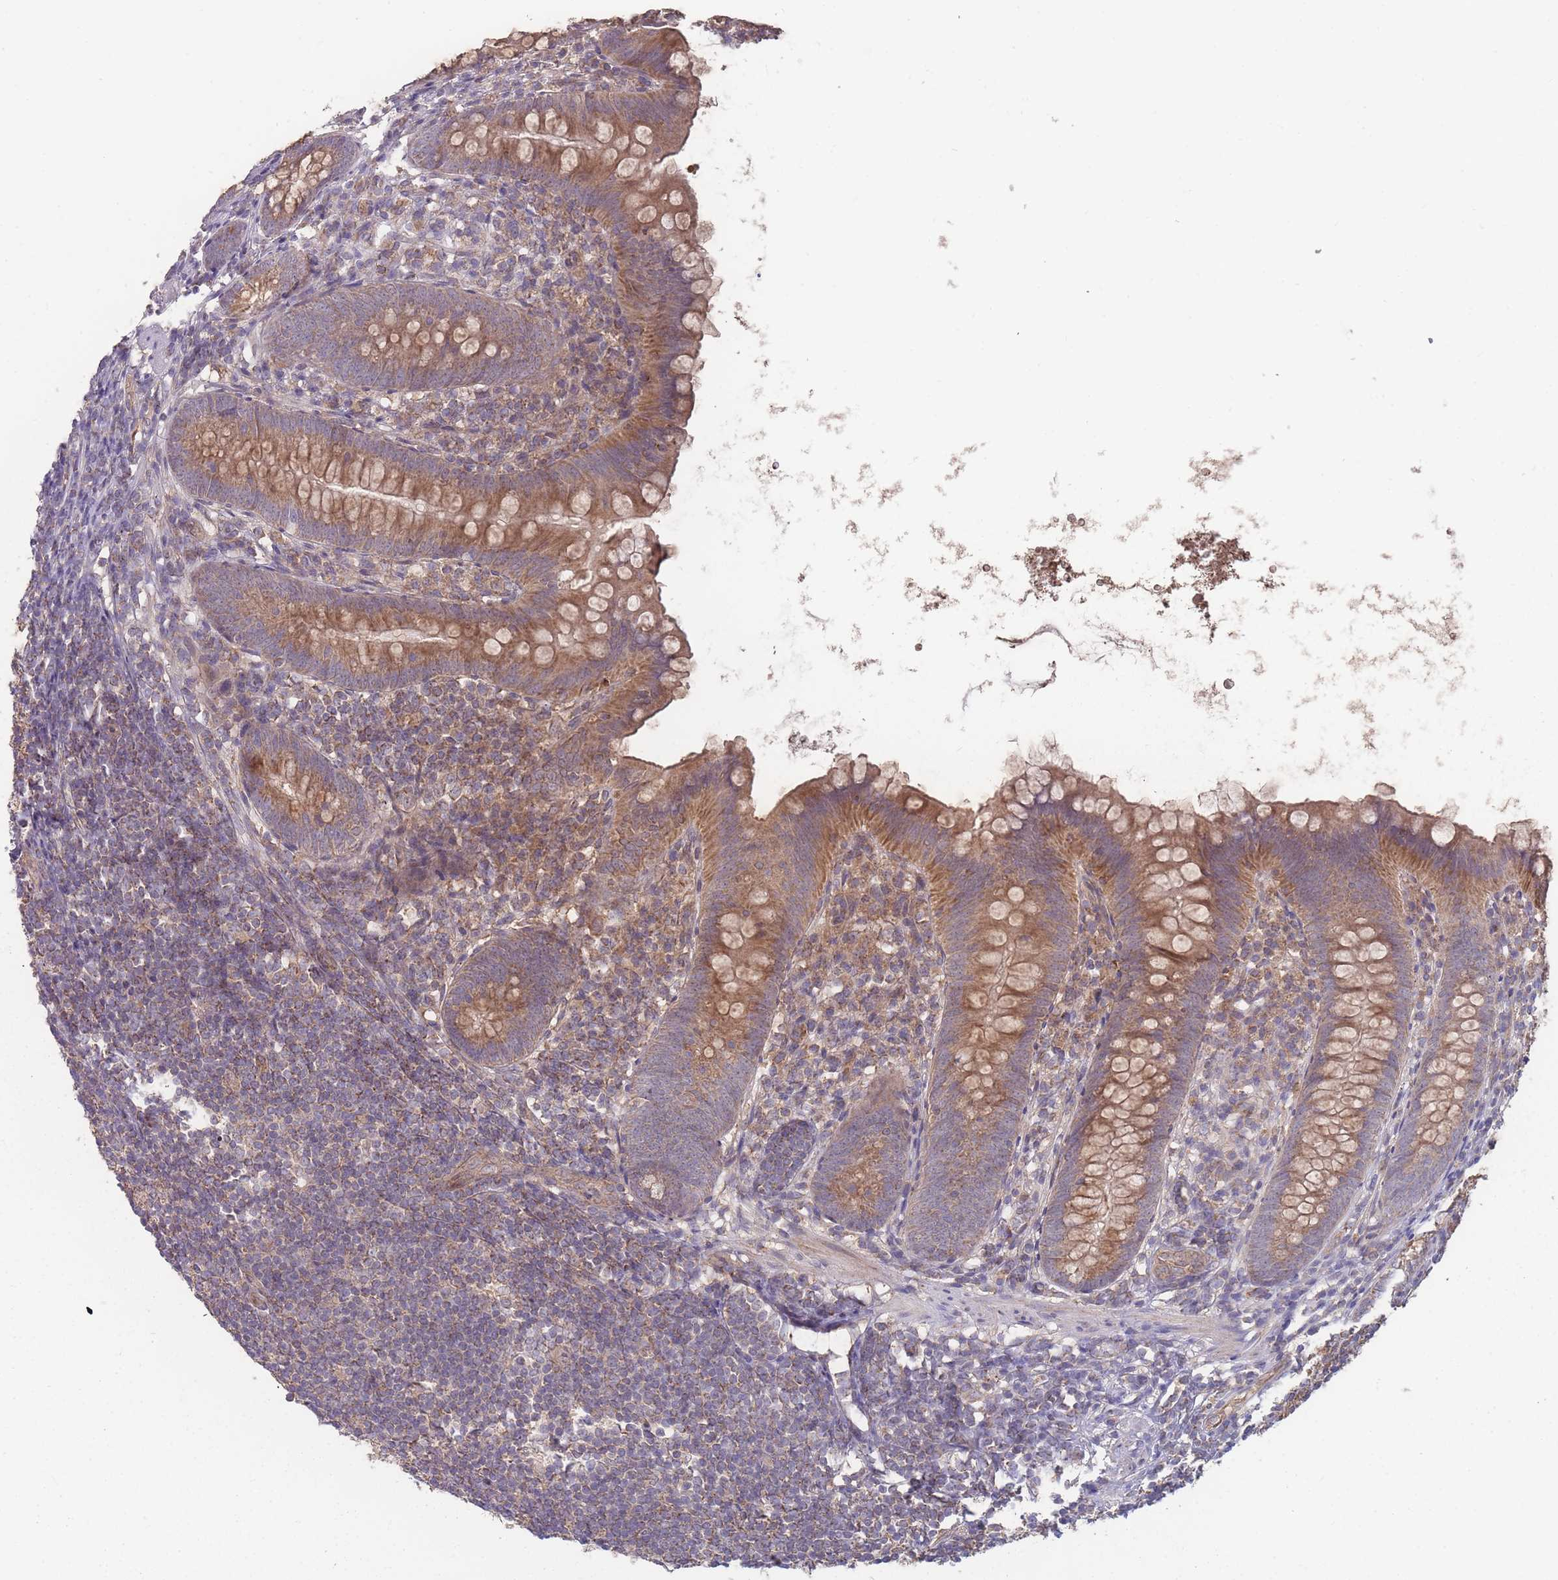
{"staining": {"intensity": "moderate", "quantity": ">75%", "location": "cytoplasmic/membranous"}, "tissue": "appendix", "cell_type": "Glandular cells", "image_type": "normal", "snomed": [{"axis": "morphology", "description": "Normal tissue, NOS"}, {"axis": "topography", "description": "Appendix"}], "caption": "Immunohistochemistry (IHC) photomicrograph of unremarkable appendix stained for a protein (brown), which displays medium levels of moderate cytoplasmic/membranous staining in about >75% of glandular cells.", "gene": "SLC35B4", "patient": {"sex": "female", "age": 62}}